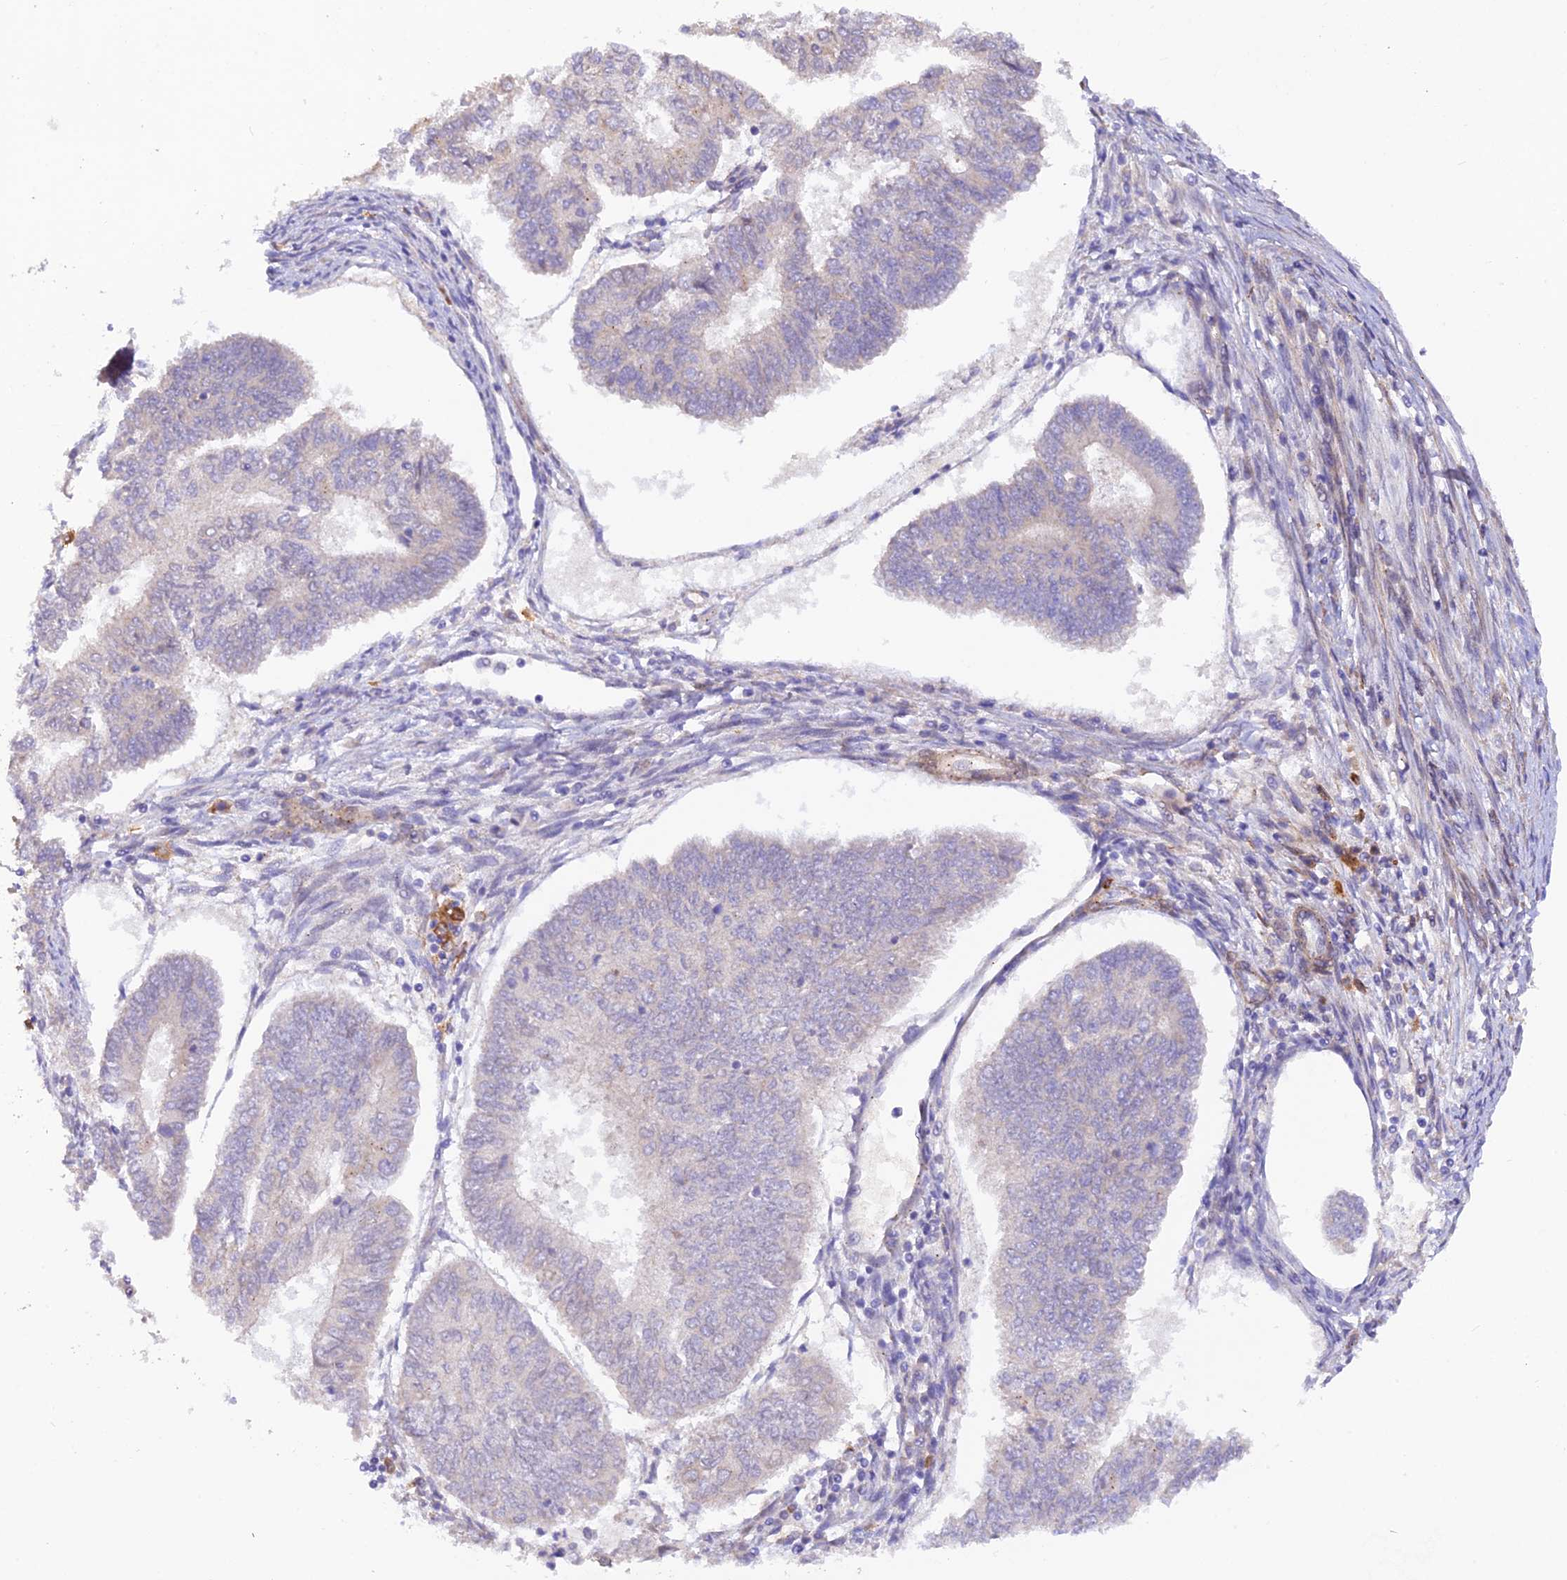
{"staining": {"intensity": "negative", "quantity": "none", "location": "none"}, "tissue": "endometrial cancer", "cell_type": "Tumor cells", "image_type": "cancer", "snomed": [{"axis": "morphology", "description": "Adenocarcinoma, NOS"}, {"axis": "topography", "description": "Endometrium"}], "caption": "Tumor cells show no significant staining in endometrial adenocarcinoma. The staining is performed using DAB brown chromogen with nuclei counter-stained in using hematoxylin.", "gene": "WDFY4", "patient": {"sex": "female", "age": 68}}